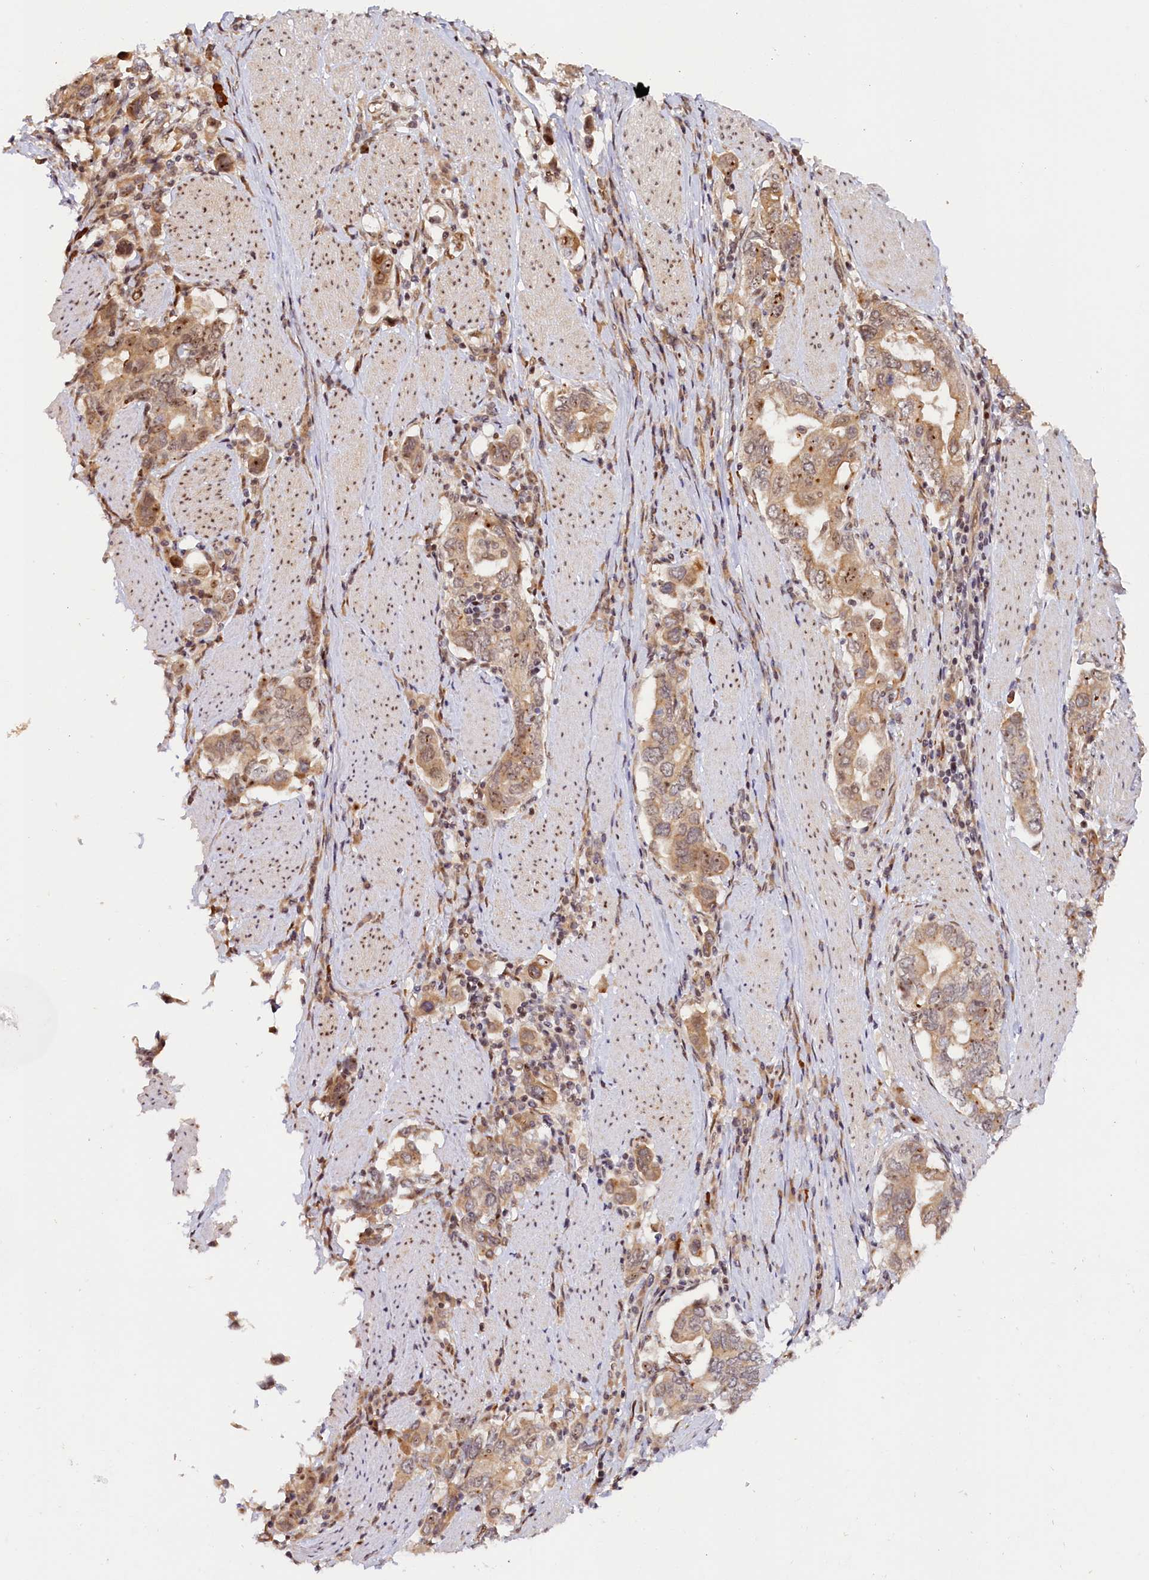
{"staining": {"intensity": "moderate", "quantity": "25%-75%", "location": "cytoplasmic/membranous,nuclear"}, "tissue": "stomach cancer", "cell_type": "Tumor cells", "image_type": "cancer", "snomed": [{"axis": "morphology", "description": "Adenocarcinoma, NOS"}, {"axis": "topography", "description": "Stomach, upper"}, {"axis": "topography", "description": "Stomach"}], "caption": "Protein expression analysis of human stomach adenocarcinoma reveals moderate cytoplasmic/membranous and nuclear expression in about 25%-75% of tumor cells.", "gene": "ANKRD24", "patient": {"sex": "male", "age": 62}}